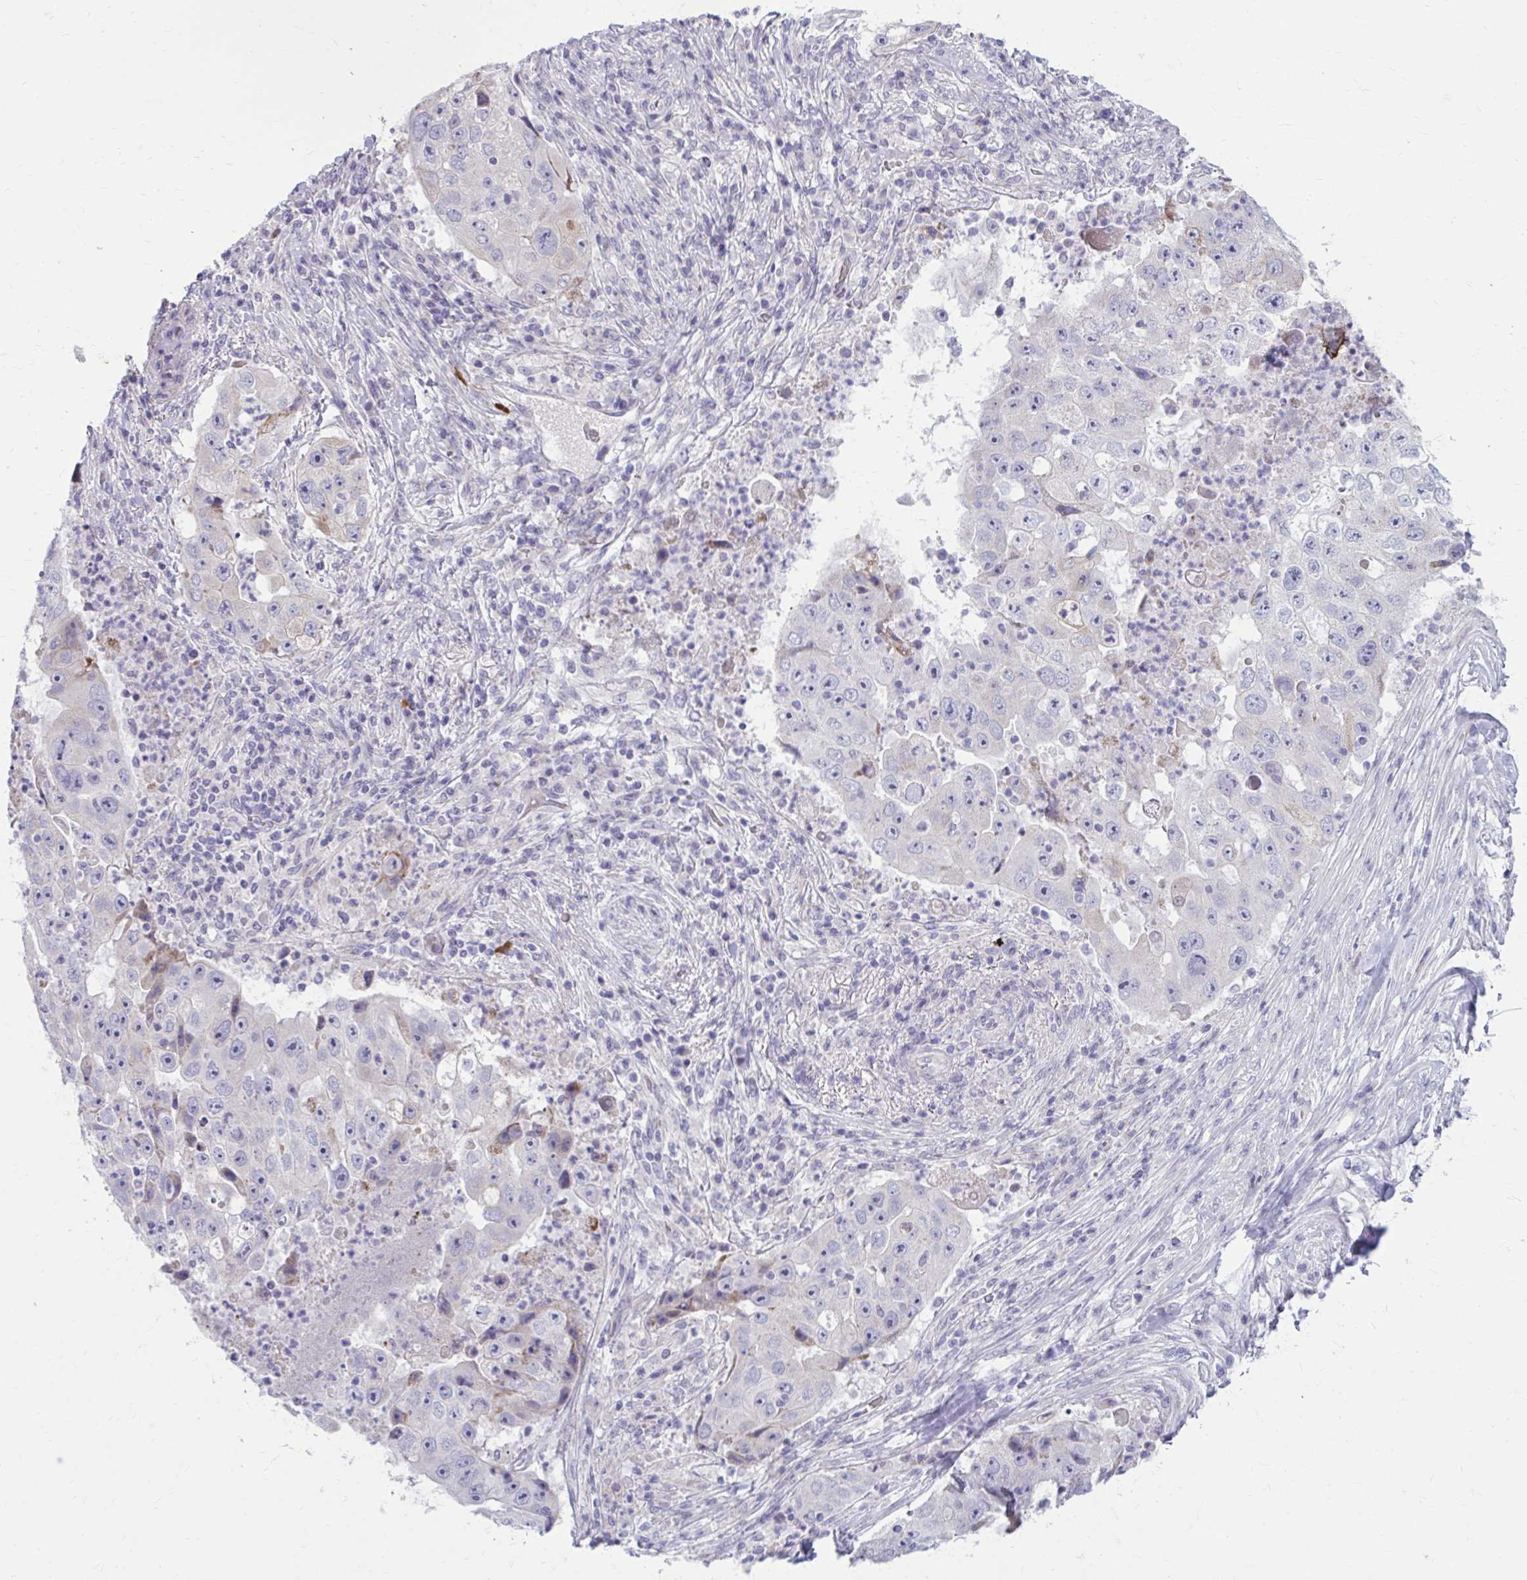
{"staining": {"intensity": "negative", "quantity": "none", "location": "none"}, "tissue": "lung cancer", "cell_type": "Tumor cells", "image_type": "cancer", "snomed": [{"axis": "morphology", "description": "Squamous cell carcinoma, NOS"}, {"axis": "topography", "description": "Lung"}], "caption": "An immunohistochemistry (IHC) histopathology image of lung cancer is shown. There is no staining in tumor cells of lung cancer.", "gene": "MSMO1", "patient": {"sex": "male", "age": 64}}